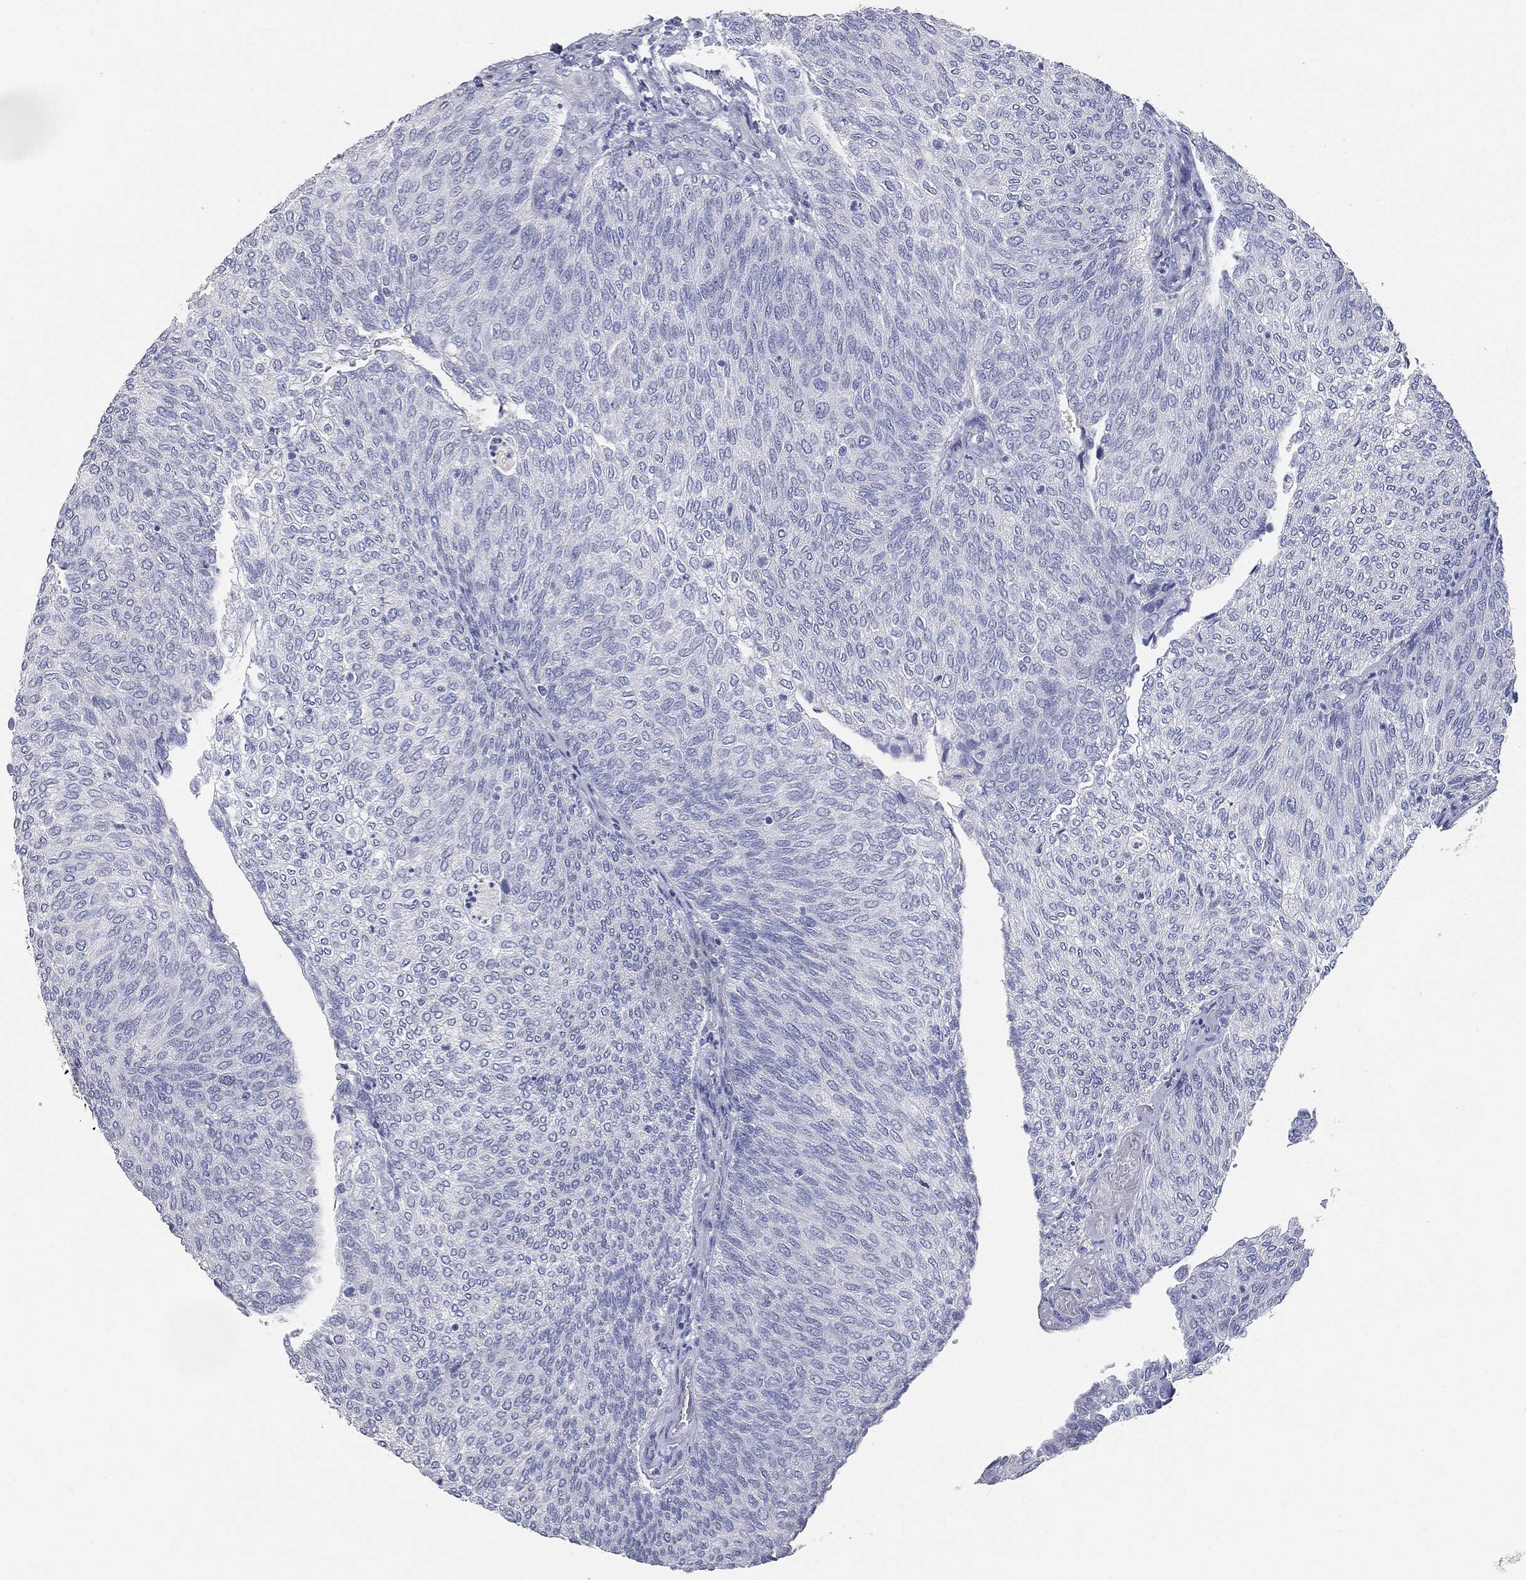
{"staining": {"intensity": "negative", "quantity": "none", "location": "none"}, "tissue": "urothelial cancer", "cell_type": "Tumor cells", "image_type": "cancer", "snomed": [{"axis": "morphology", "description": "Urothelial carcinoma, High grade"}, {"axis": "topography", "description": "Urinary bladder"}], "caption": "Protein analysis of urothelial carcinoma (high-grade) demonstrates no significant staining in tumor cells.", "gene": "CUZD1", "patient": {"sex": "female", "age": 79}}